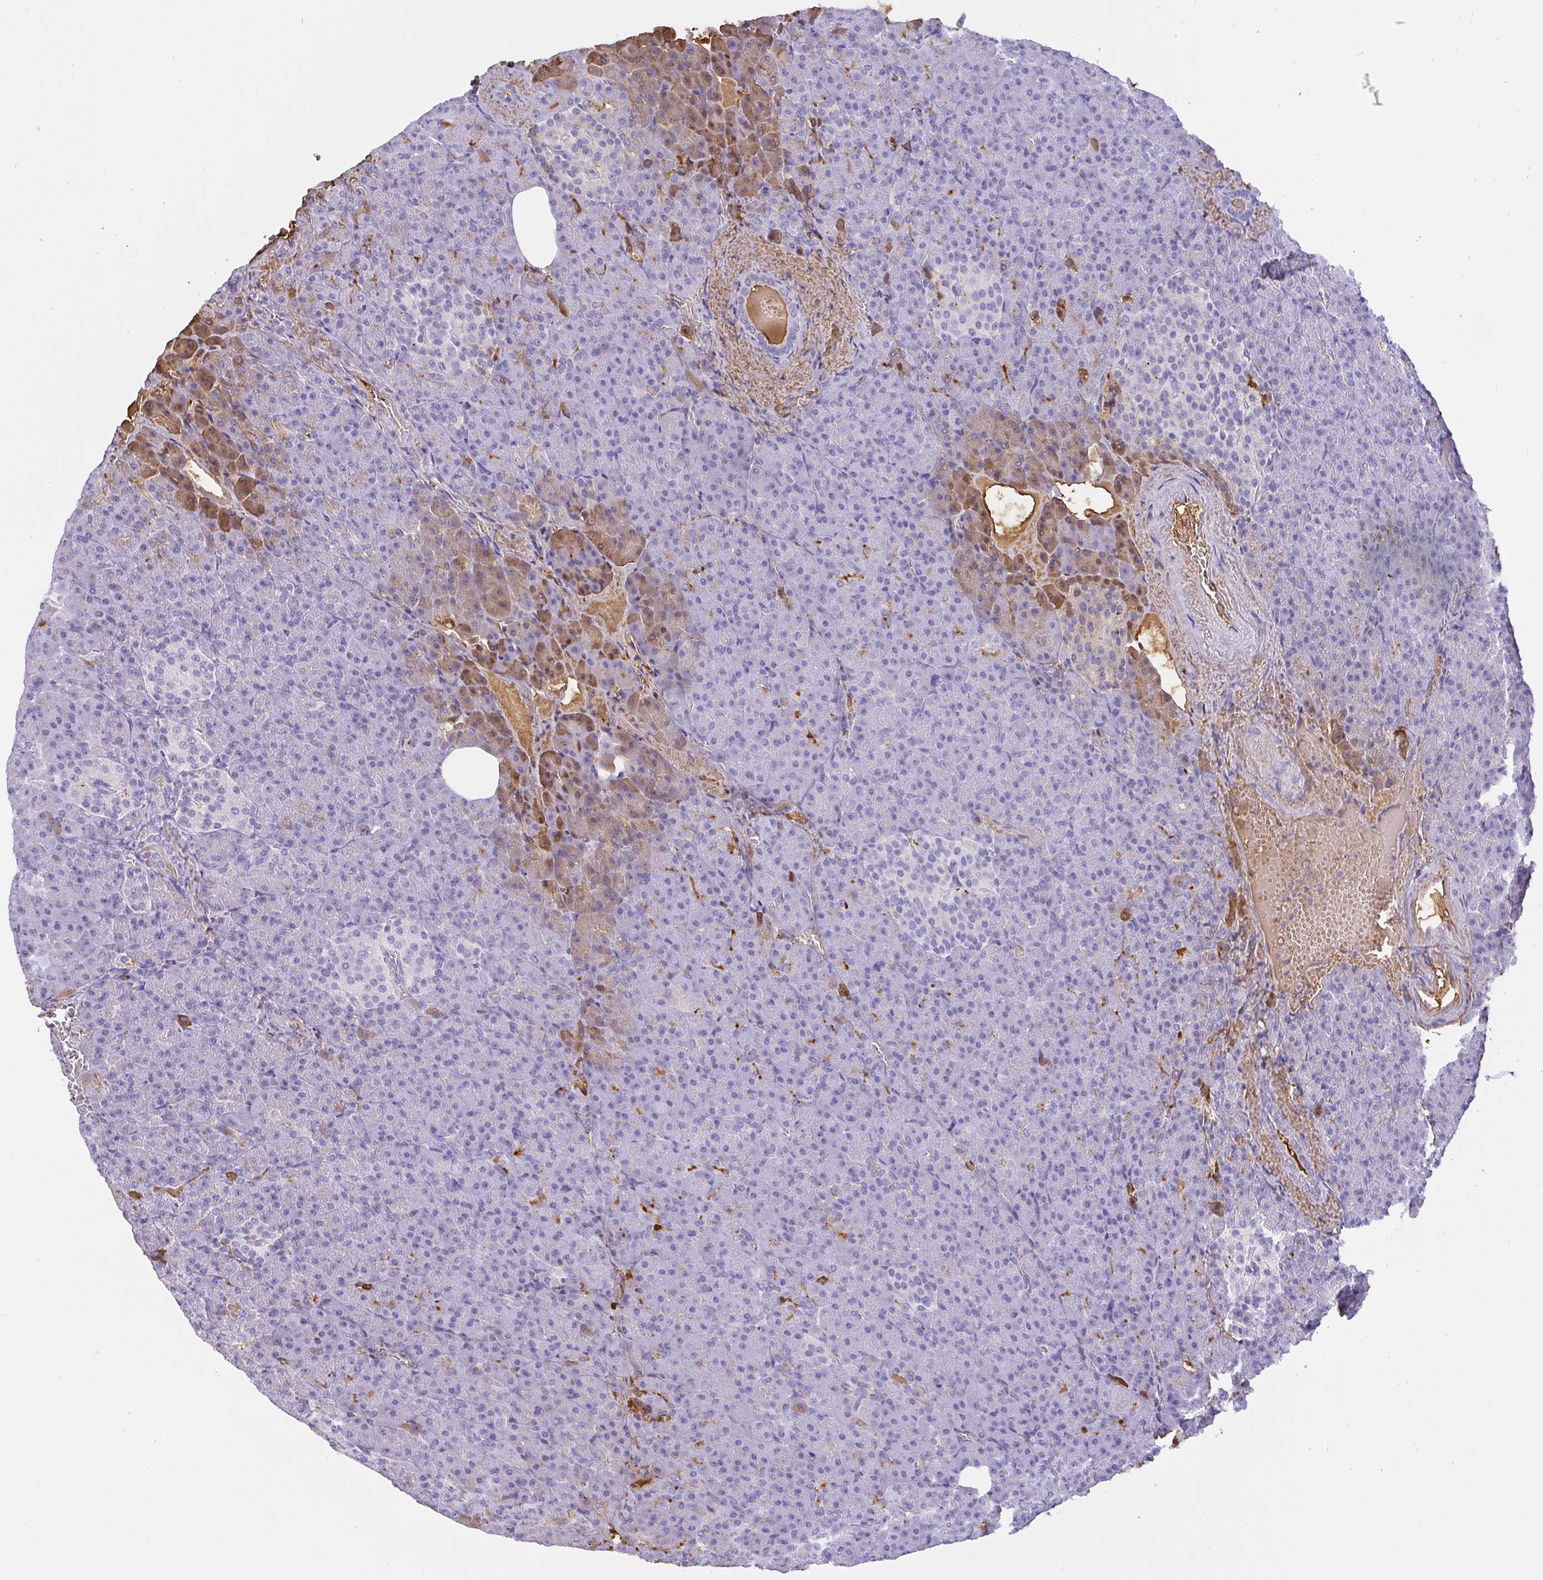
{"staining": {"intensity": "moderate", "quantity": "<25%", "location": "cytoplasmic/membranous"}, "tissue": "pancreas", "cell_type": "Exocrine glandular cells", "image_type": "normal", "snomed": [{"axis": "morphology", "description": "Normal tissue, NOS"}, {"axis": "topography", "description": "Pancreas"}], "caption": "An immunohistochemistry (IHC) photomicrograph of normal tissue is shown. Protein staining in brown highlights moderate cytoplasmic/membranous positivity in pancreas within exocrine glandular cells.", "gene": "SMYD5", "patient": {"sex": "female", "age": 74}}